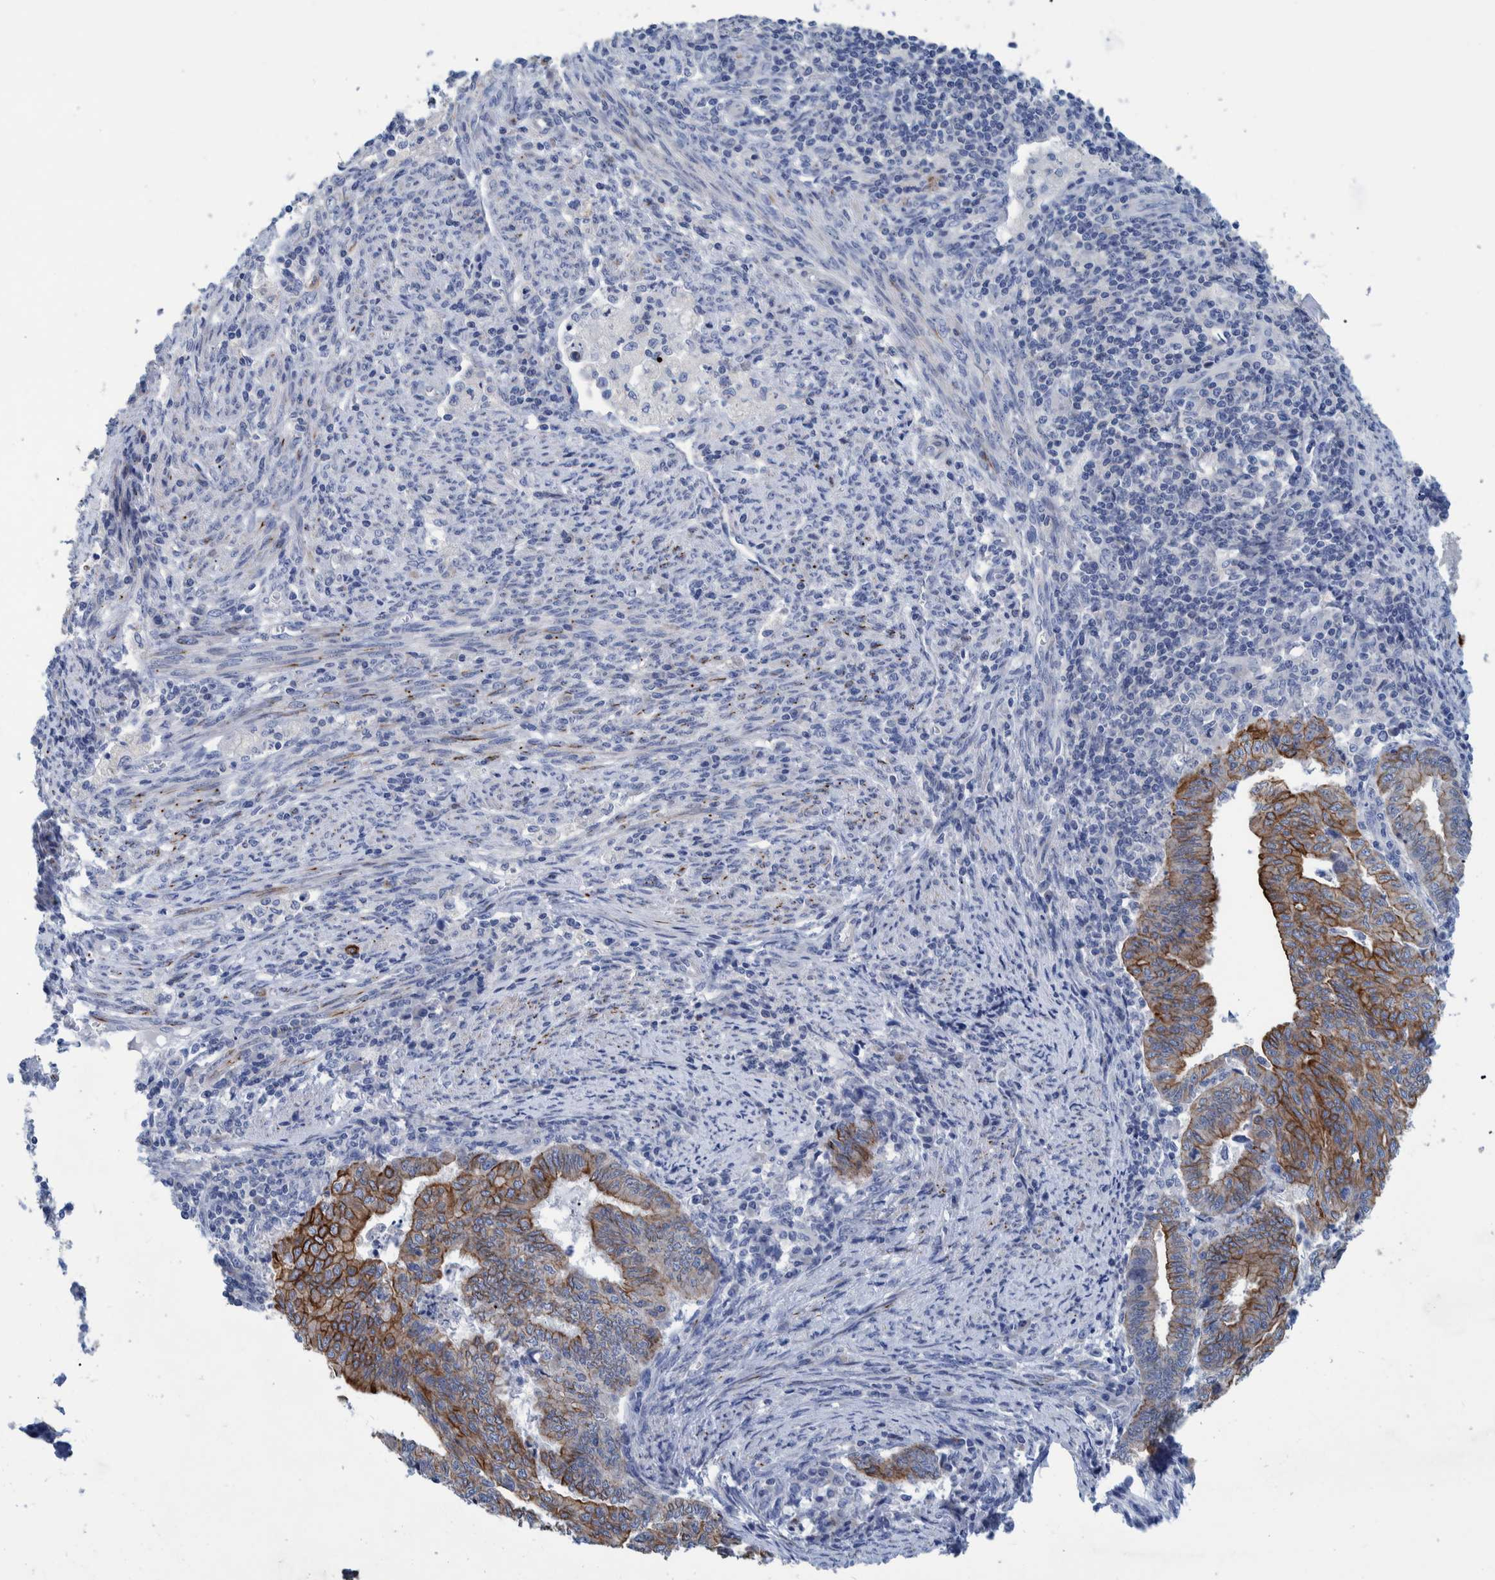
{"staining": {"intensity": "moderate", "quantity": "25%-75%", "location": "cytoplasmic/membranous"}, "tissue": "endometrial cancer", "cell_type": "Tumor cells", "image_type": "cancer", "snomed": [{"axis": "morphology", "description": "Polyp, NOS"}, {"axis": "morphology", "description": "Adenocarcinoma, NOS"}, {"axis": "morphology", "description": "Adenoma, NOS"}, {"axis": "topography", "description": "Endometrium"}], "caption": "This histopathology image exhibits immunohistochemistry staining of human endometrial cancer (polyp), with medium moderate cytoplasmic/membranous positivity in about 25%-75% of tumor cells.", "gene": "MKS1", "patient": {"sex": "female", "age": 79}}